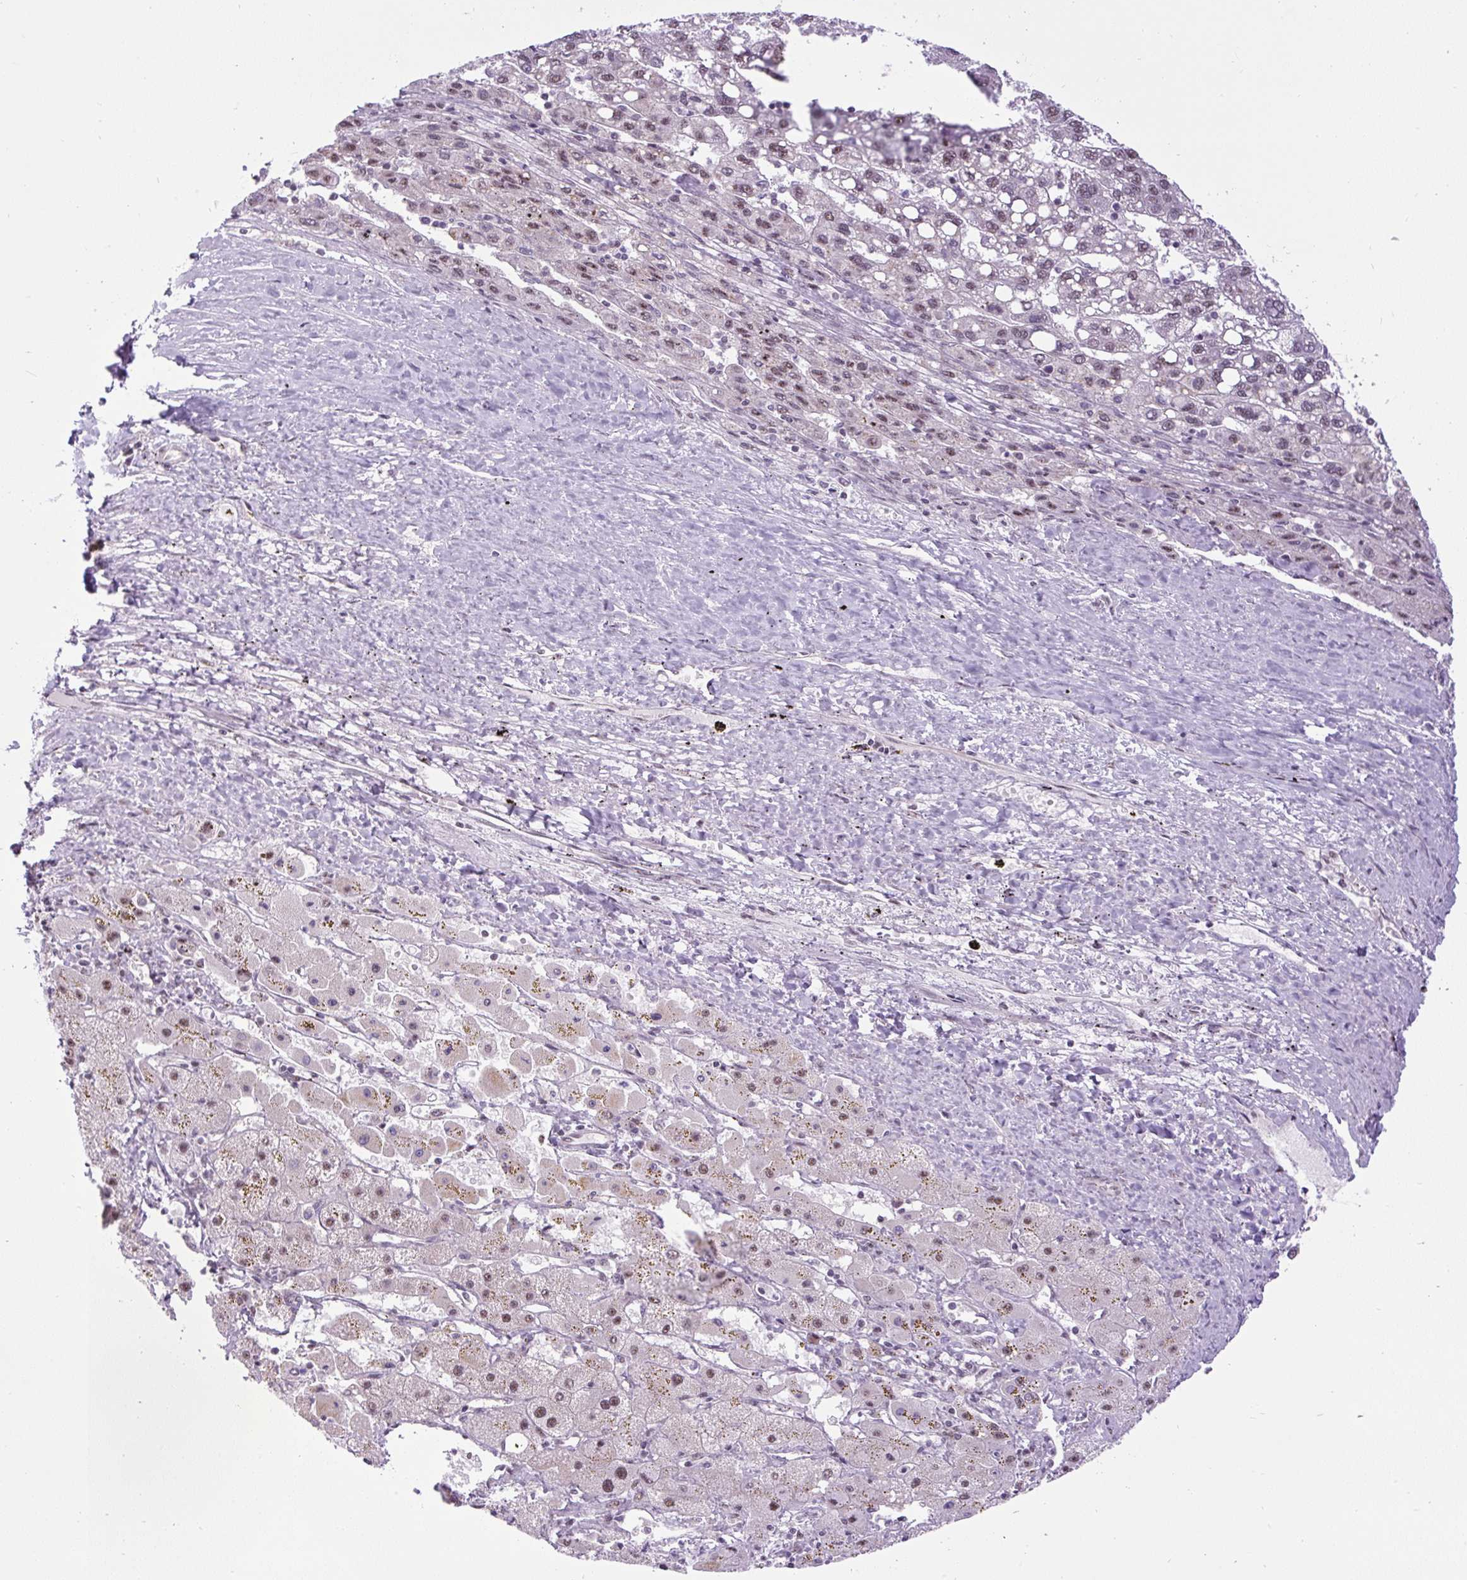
{"staining": {"intensity": "moderate", "quantity": "<25%", "location": "nuclear"}, "tissue": "liver cancer", "cell_type": "Tumor cells", "image_type": "cancer", "snomed": [{"axis": "morphology", "description": "Carcinoma, Hepatocellular, NOS"}, {"axis": "topography", "description": "Liver"}], "caption": "Tumor cells demonstrate low levels of moderate nuclear staining in about <25% of cells in human hepatocellular carcinoma (liver).", "gene": "SMC5", "patient": {"sex": "female", "age": 82}}